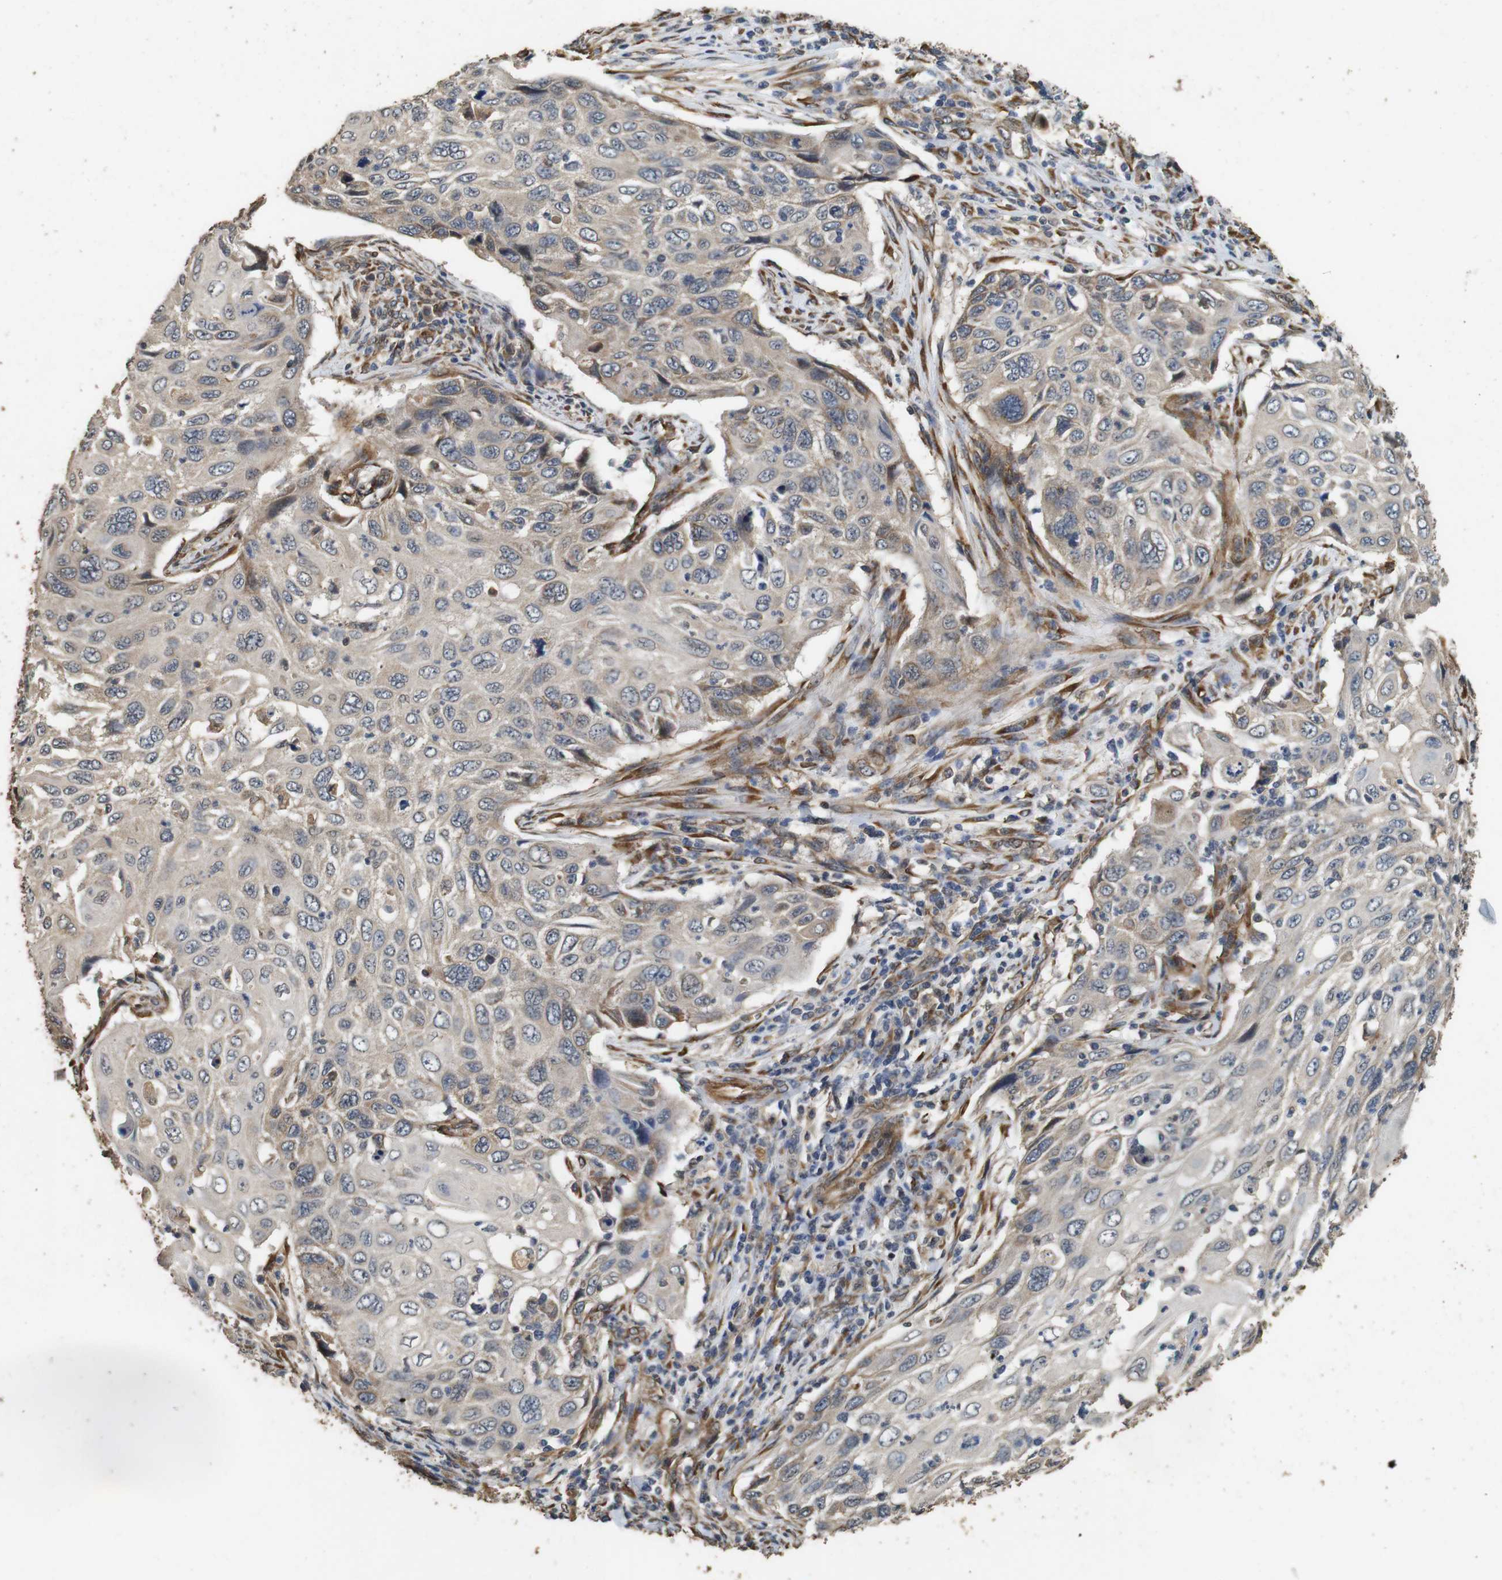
{"staining": {"intensity": "weak", "quantity": ">75%", "location": "cytoplasmic/membranous"}, "tissue": "cervical cancer", "cell_type": "Tumor cells", "image_type": "cancer", "snomed": [{"axis": "morphology", "description": "Squamous cell carcinoma, NOS"}, {"axis": "topography", "description": "Cervix"}], "caption": "Cervical cancer was stained to show a protein in brown. There is low levels of weak cytoplasmic/membranous positivity in about >75% of tumor cells. The staining was performed using DAB (3,3'-diaminobenzidine) to visualize the protein expression in brown, while the nuclei were stained in blue with hematoxylin (Magnification: 20x).", "gene": "CNPY4", "patient": {"sex": "female", "age": 70}}